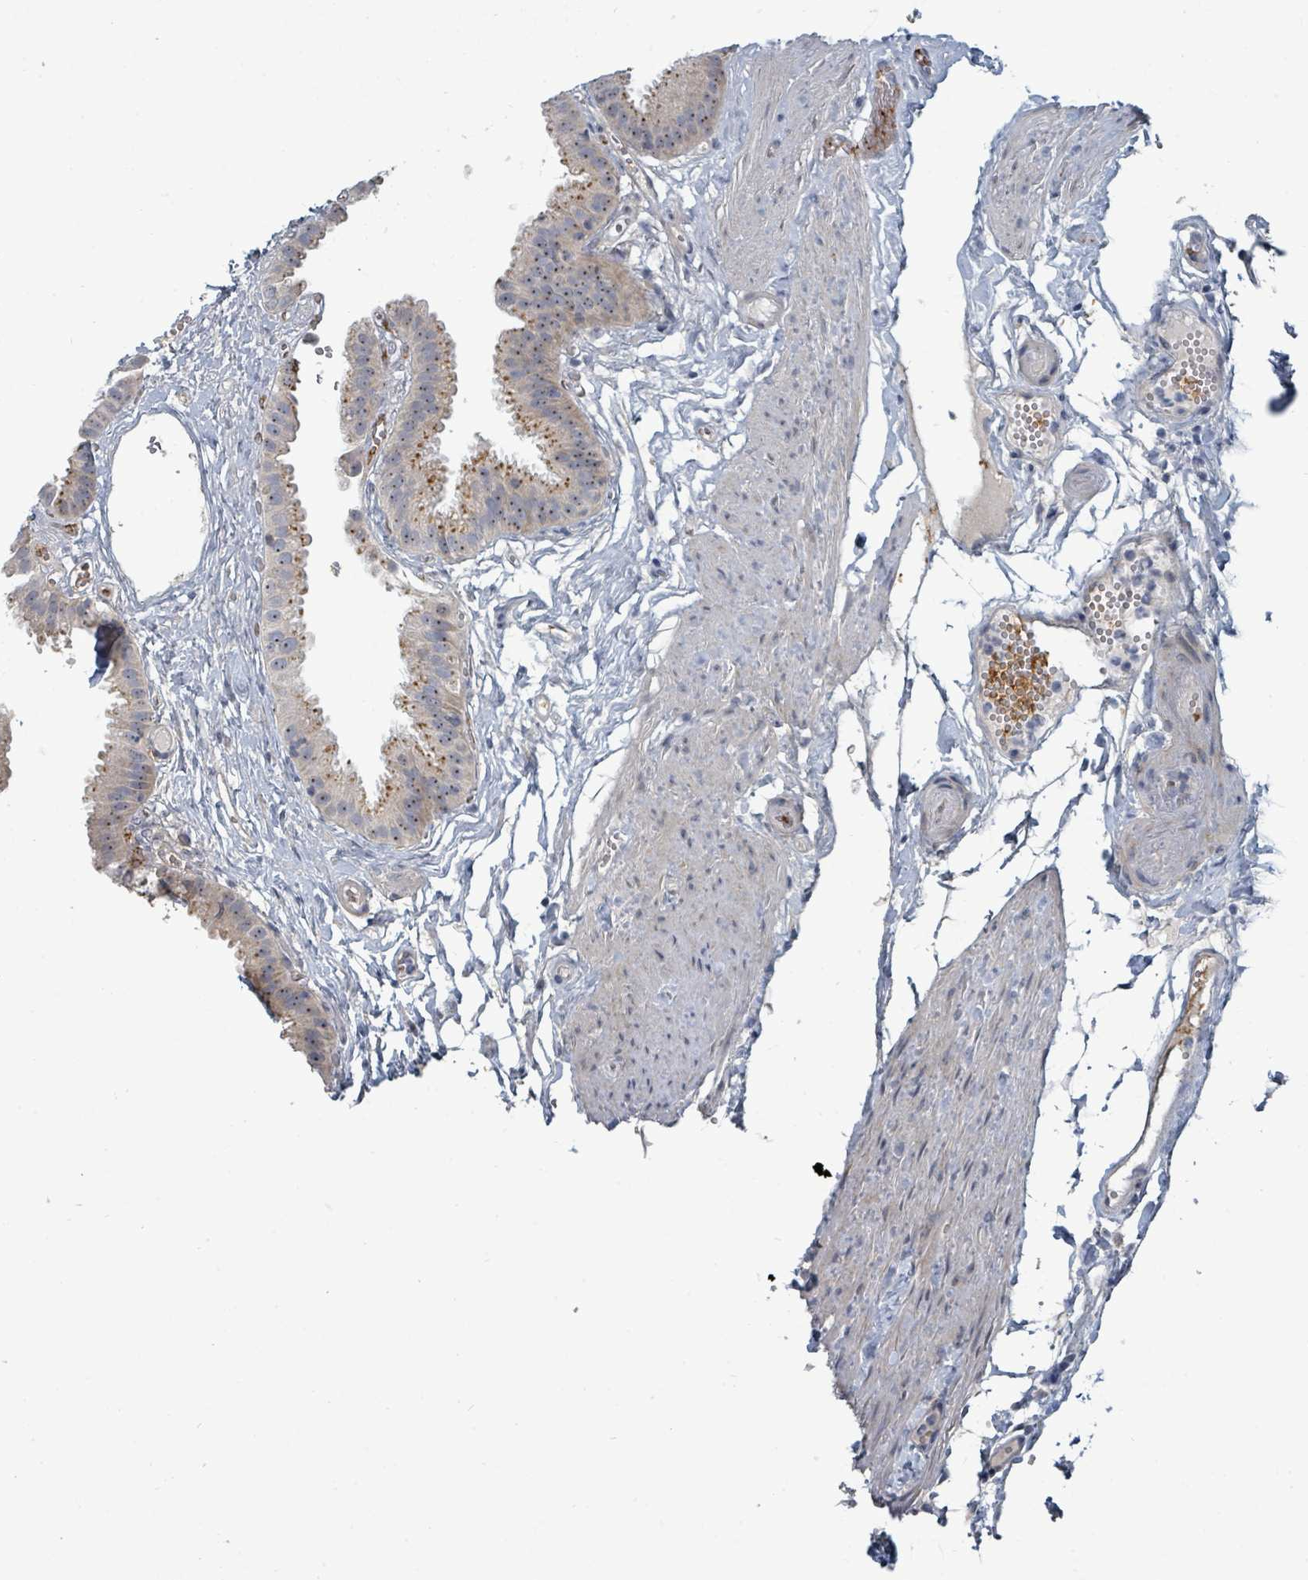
{"staining": {"intensity": "moderate", "quantity": "25%-75%", "location": "cytoplasmic/membranous,nuclear"}, "tissue": "gallbladder", "cell_type": "Glandular cells", "image_type": "normal", "snomed": [{"axis": "morphology", "description": "Normal tissue, NOS"}, {"axis": "topography", "description": "Gallbladder"}], "caption": "A medium amount of moderate cytoplasmic/membranous,nuclear positivity is appreciated in approximately 25%-75% of glandular cells in unremarkable gallbladder.", "gene": "TRDMT1", "patient": {"sex": "female", "age": 61}}